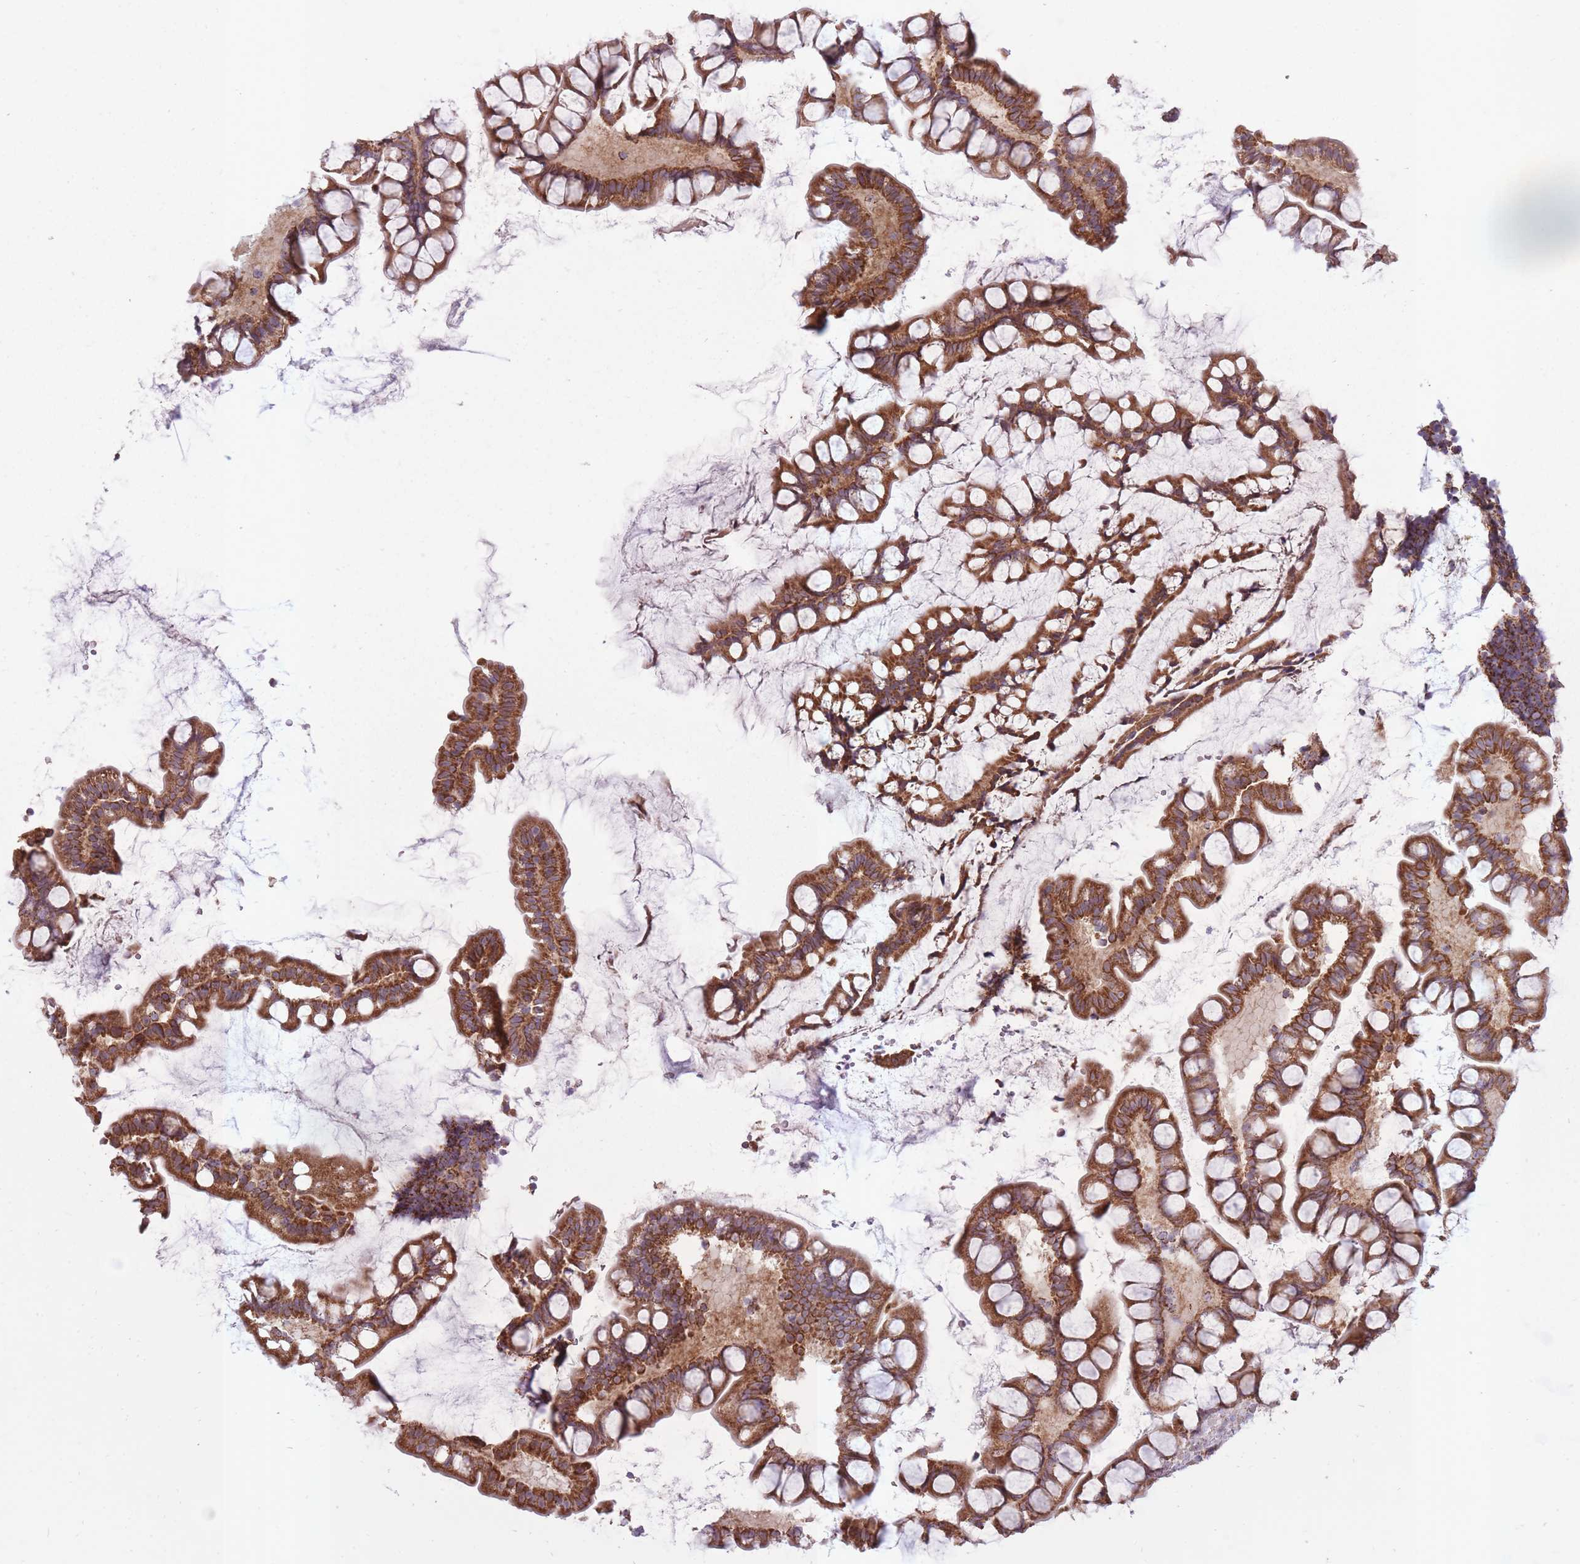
{"staining": {"intensity": "strong", "quantity": ">75%", "location": "cytoplasmic/membranous"}, "tissue": "small intestine", "cell_type": "Glandular cells", "image_type": "normal", "snomed": [{"axis": "morphology", "description": "Normal tissue, NOS"}, {"axis": "topography", "description": "Small intestine"}], "caption": "Protein analysis of unremarkable small intestine reveals strong cytoplasmic/membranous expression in approximately >75% of glandular cells.", "gene": "LIN7C", "patient": {"sex": "male", "age": 70}}